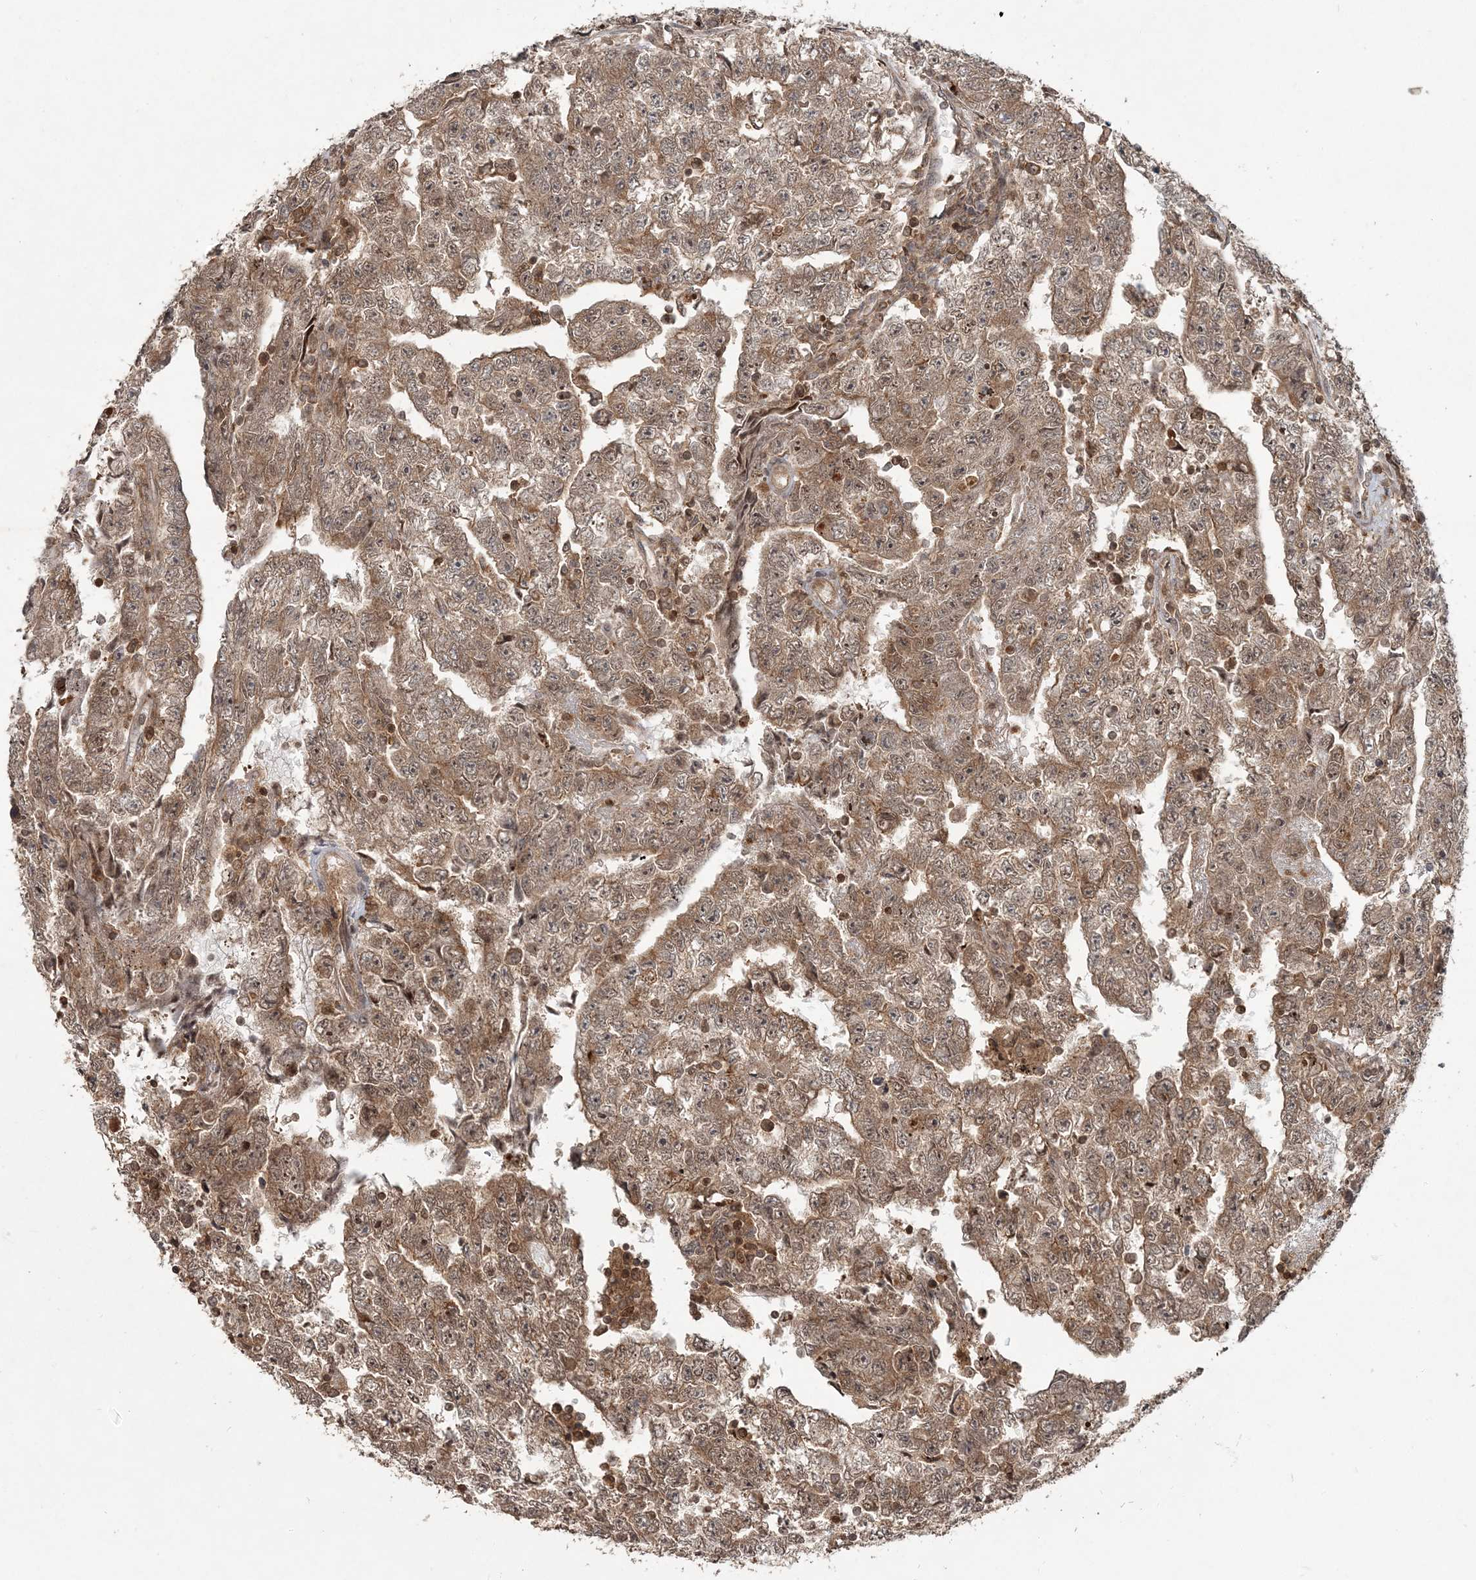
{"staining": {"intensity": "moderate", "quantity": ">75%", "location": "cytoplasmic/membranous"}, "tissue": "testis cancer", "cell_type": "Tumor cells", "image_type": "cancer", "snomed": [{"axis": "morphology", "description": "Carcinoma, Embryonal, NOS"}, {"axis": "topography", "description": "Testis"}], "caption": "Human testis embryonal carcinoma stained with a protein marker shows moderate staining in tumor cells.", "gene": "CAB39", "patient": {"sex": "male", "age": 25}}